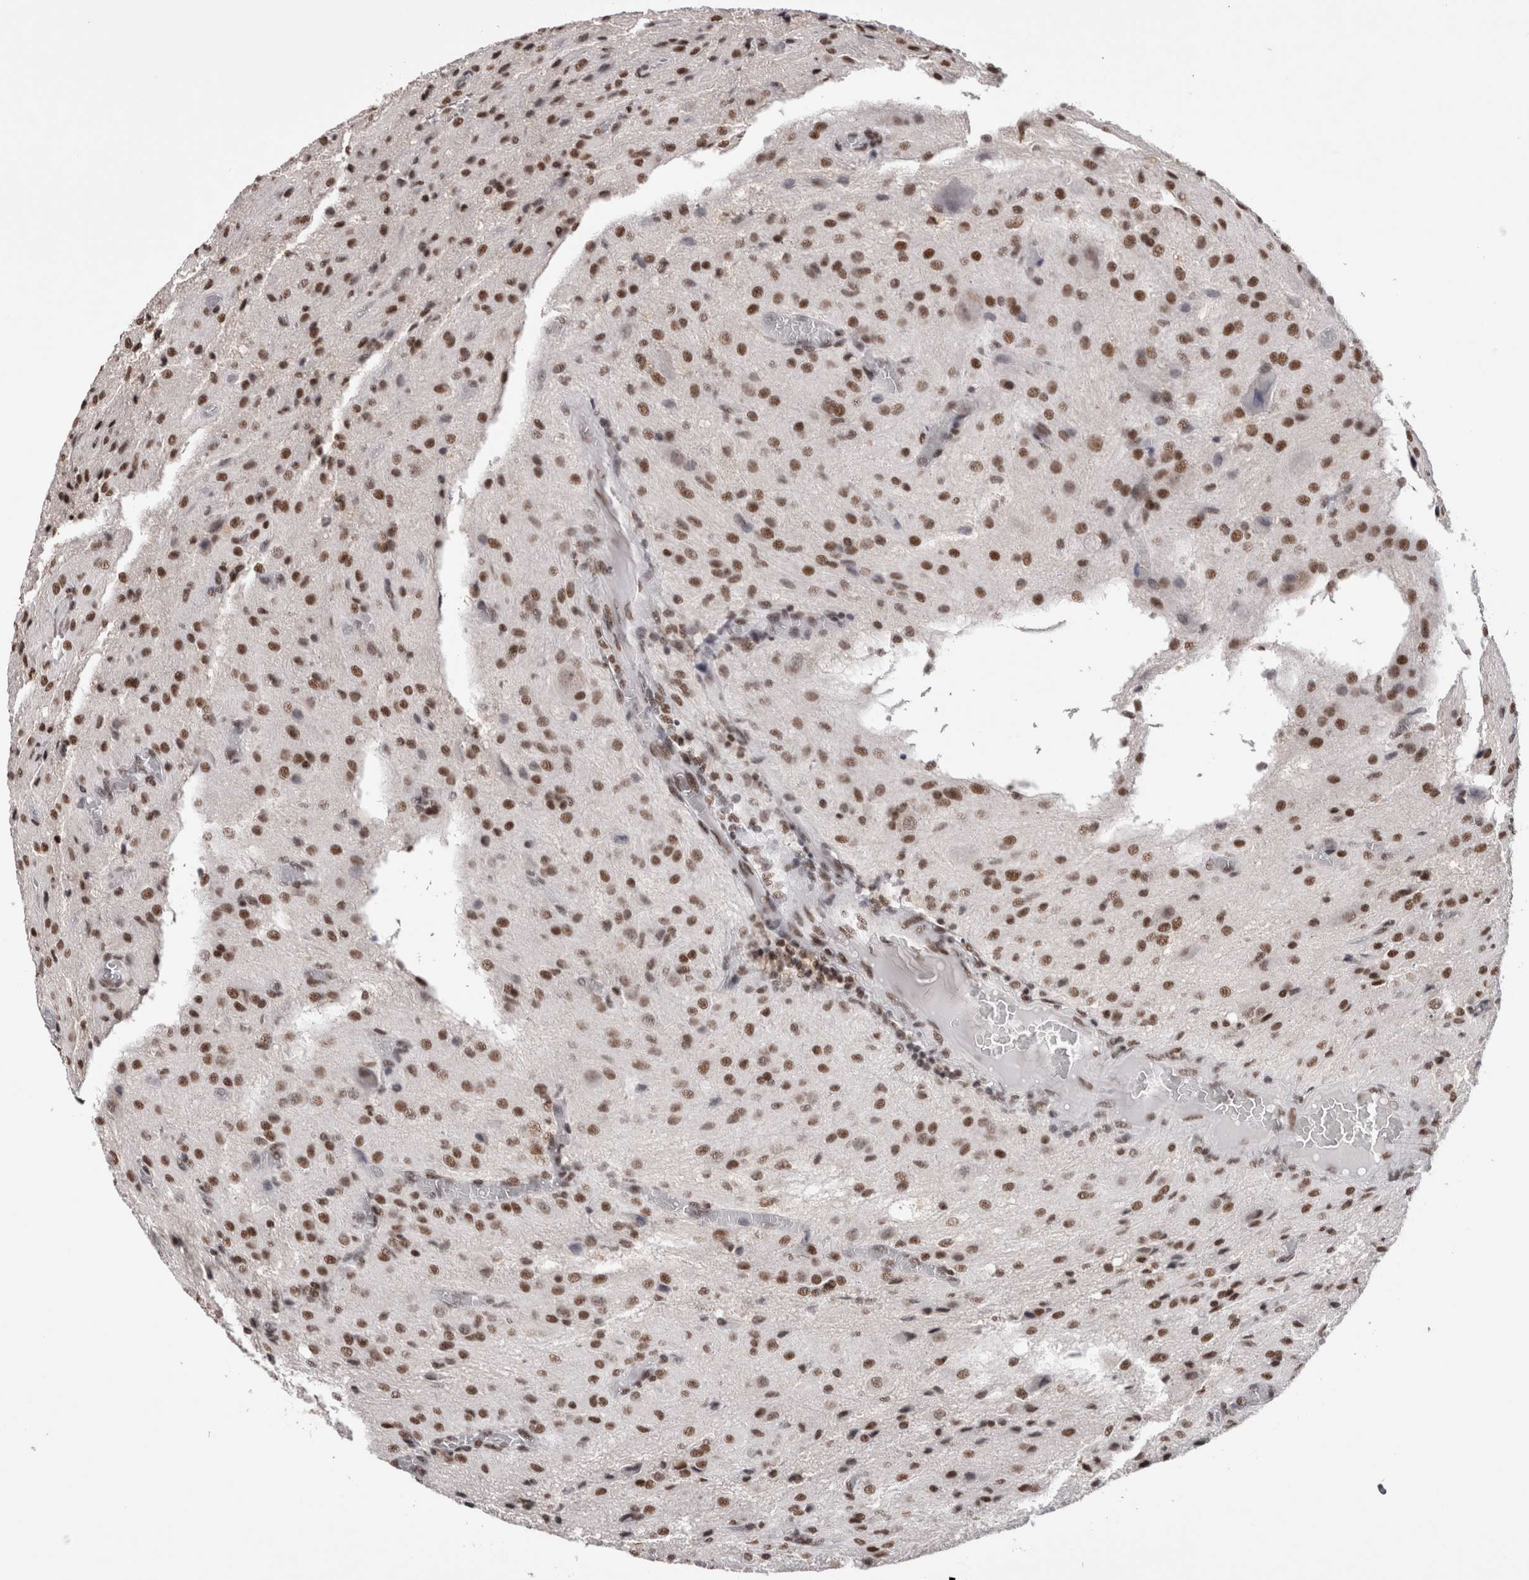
{"staining": {"intensity": "strong", "quantity": ">75%", "location": "nuclear"}, "tissue": "glioma", "cell_type": "Tumor cells", "image_type": "cancer", "snomed": [{"axis": "morphology", "description": "Glioma, malignant, High grade"}, {"axis": "topography", "description": "Brain"}], "caption": "Immunohistochemistry (DAB) staining of human malignant glioma (high-grade) reveals strong nuclear protein expression in about >75% of tumor cells.", "gene": "SMC1A", "patient": {"sex": "female", "age": 59}}